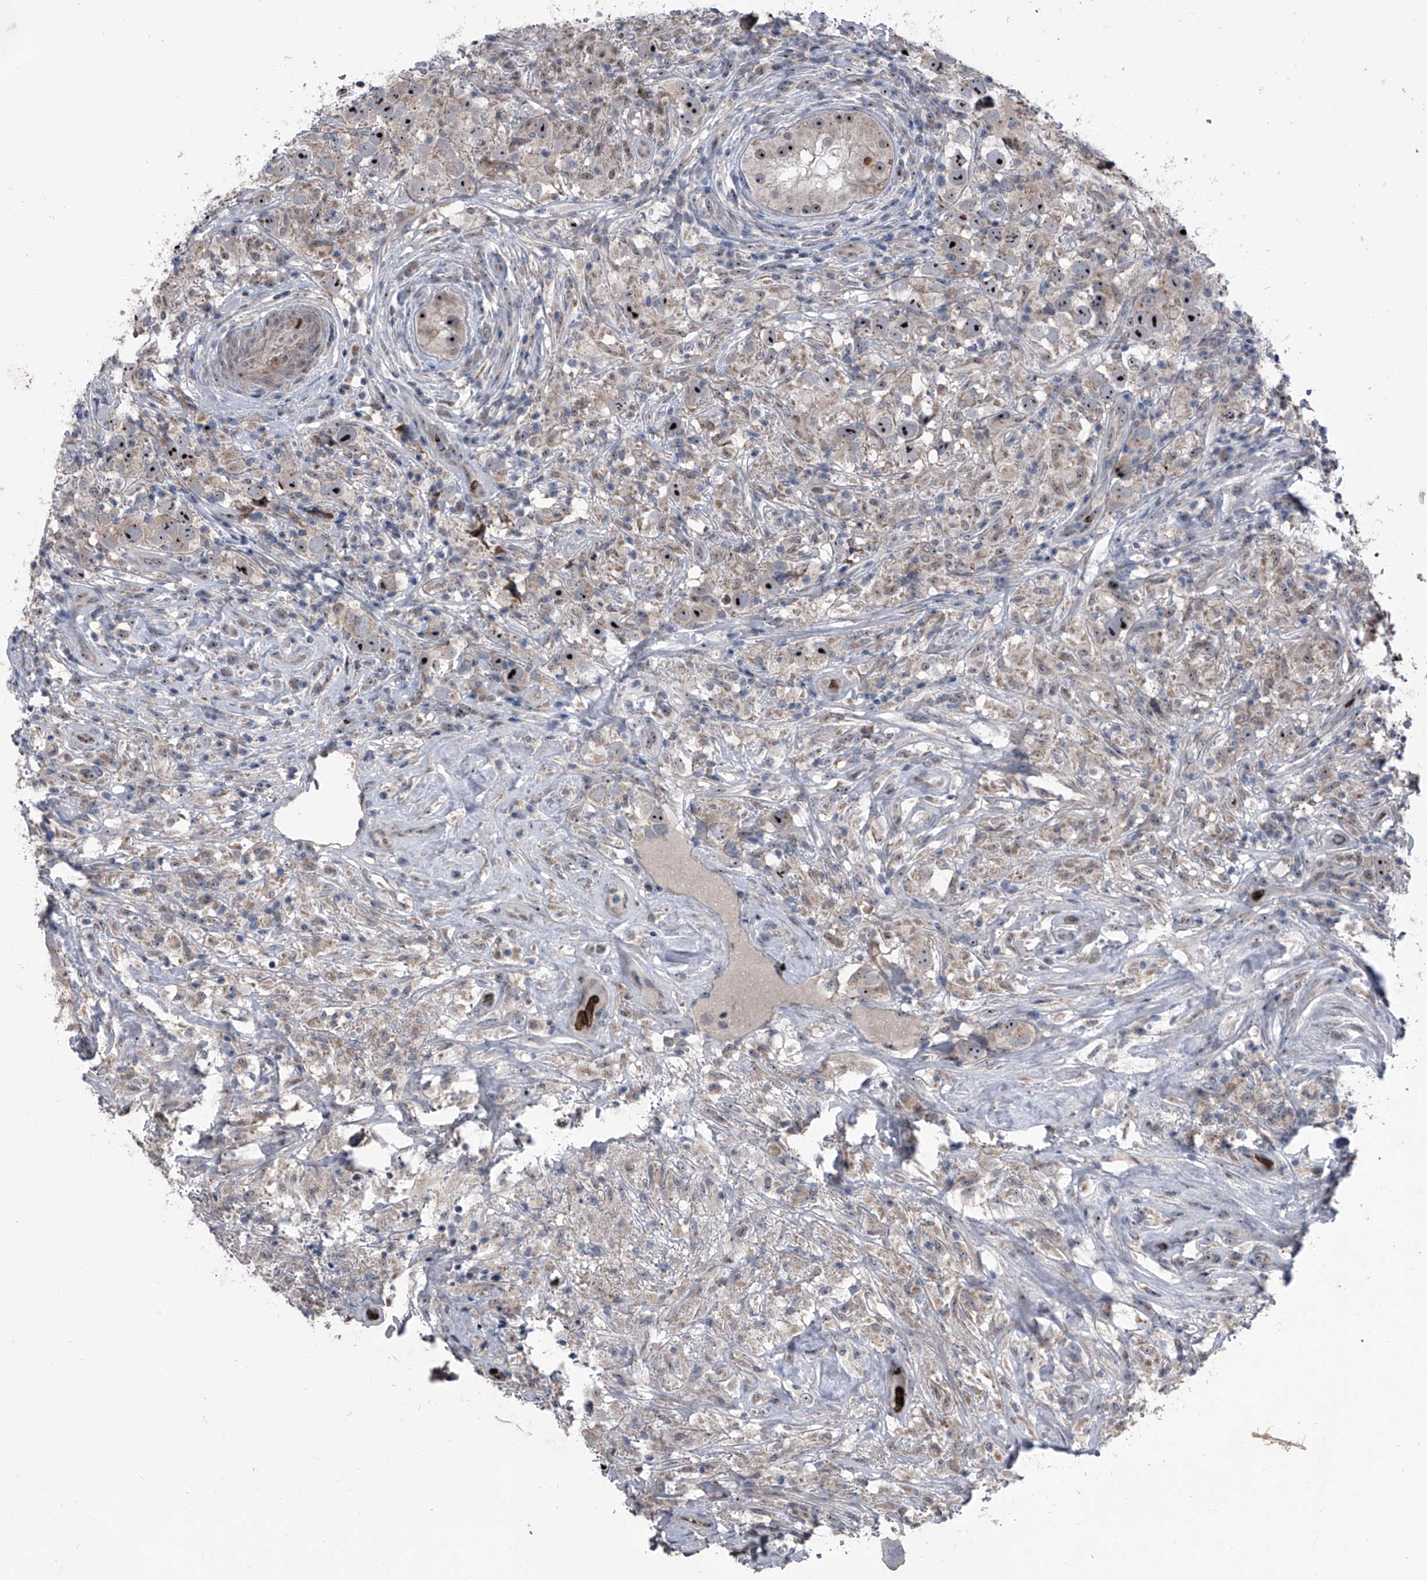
{"staining": {"intensity": "moderate", "quantity": ">75%", "location": "nuclear"}, "tissue": "testis cancer", "cell_type": "Tumor cells", "image_type": "cancer", "snomed": [{"axis": "morphology", "description": "Seminoma, NOS"}, {"axis": "topography", "description": "Testis"}], "caption": "Protein positivity by IHC displays moderate nuclear expression in approximately >75% of tumor cells in testis seminoma.", "gene": "CEP85L", "patient": {"sex": "male", "age": 49}}